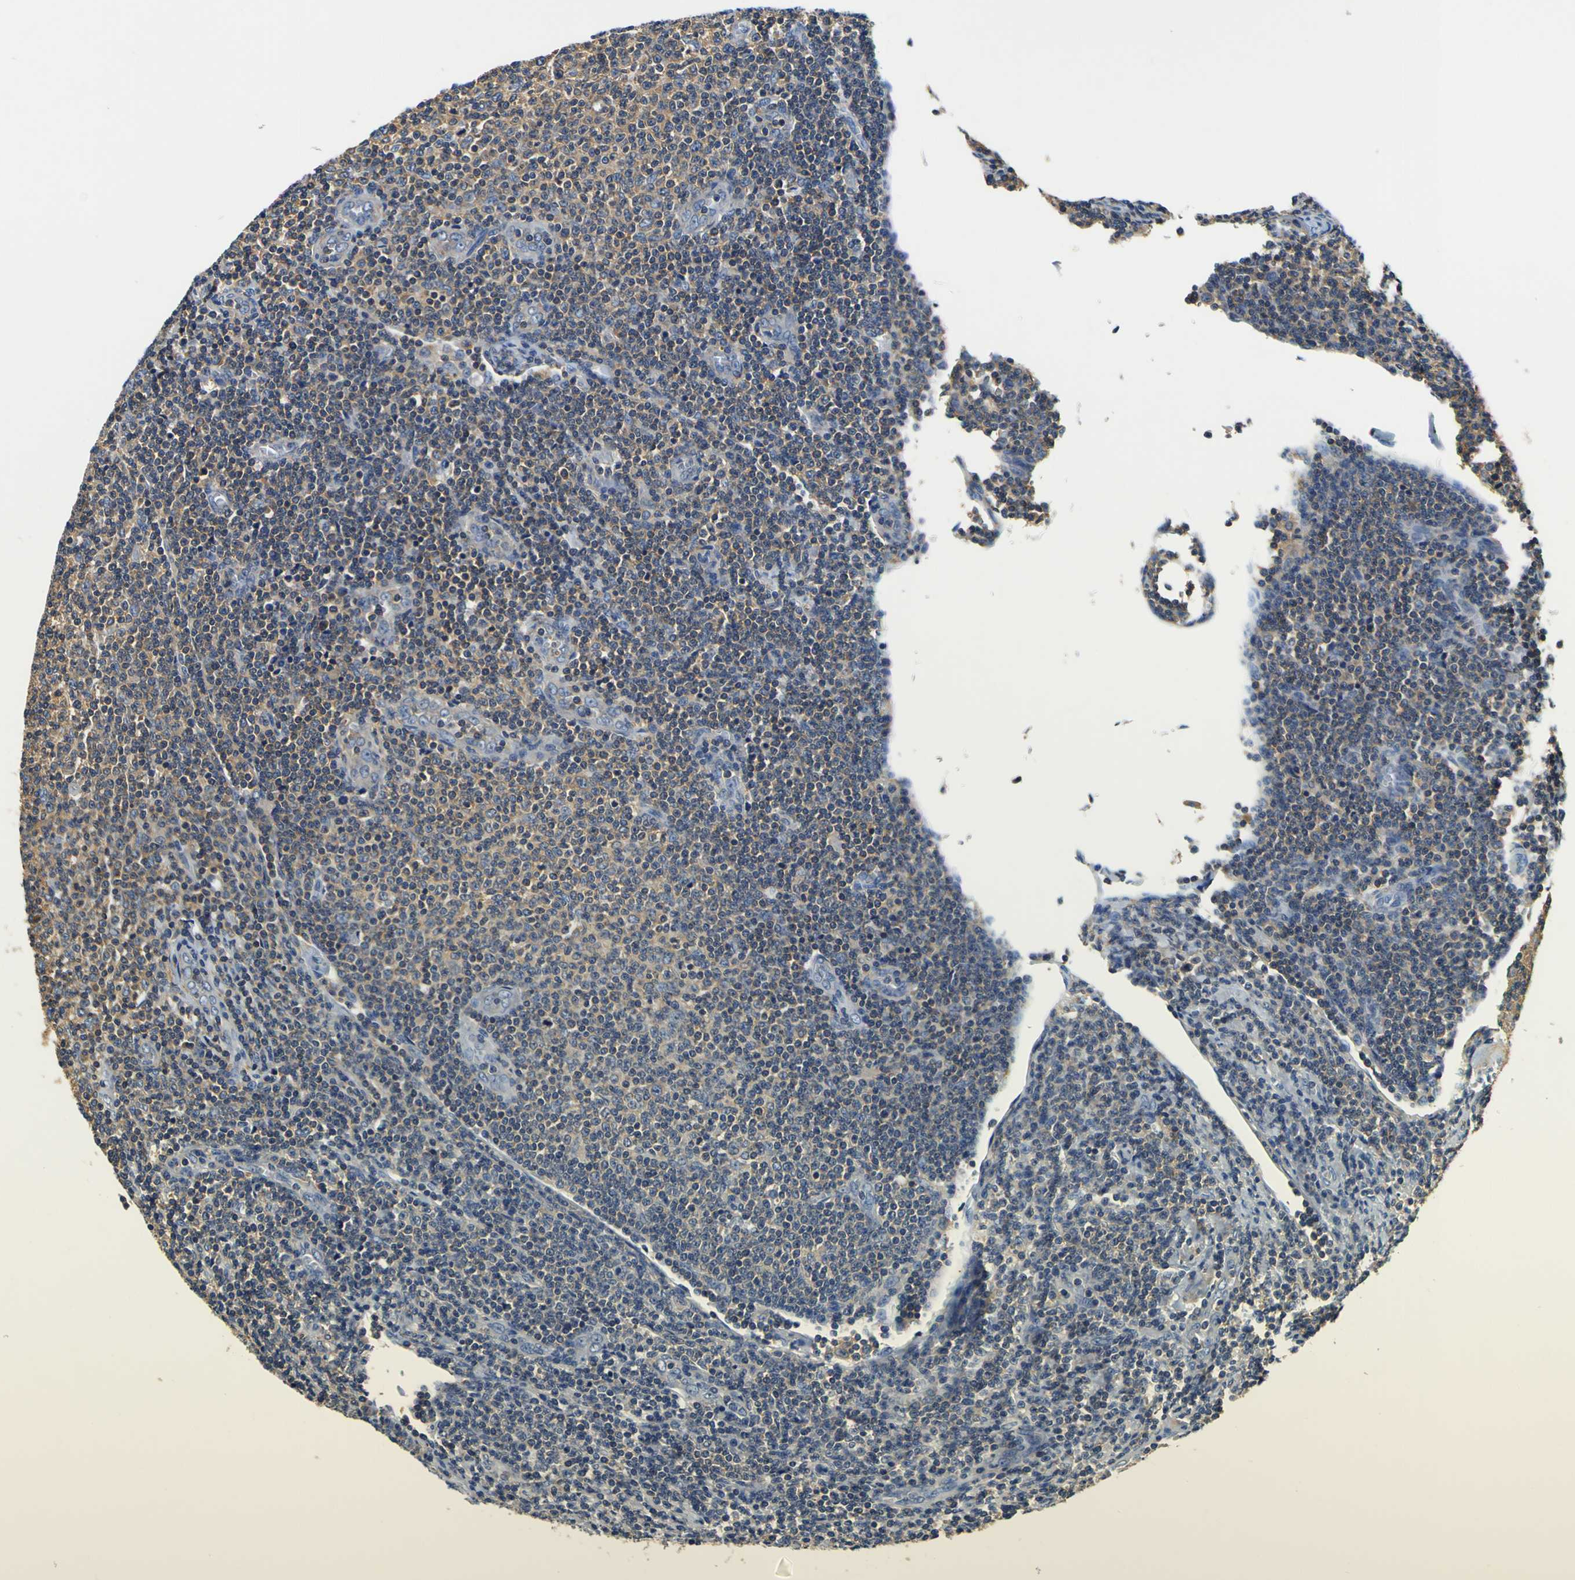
{"staining": {"intensity": "moderate", "quantity": ">75%", "location": "cytoplasmic/membranous"}, "tissue": "lymphoma", "cell_type": "Tumor cells", "image_type": "cancer", "snomed": [{"axis": "morphology", "description": "Malignant lymphoma, non-Hodgkin's type, Low grade"}, {"axis": "topography", "description": "Lymph node"}], "caption": "This photomicrograph demonstrates immunohistochemistry staining of human lymphoma, with medium moderate cytoplasmic/membranous expression in approximately >75% of tumor cells.", "gene": "CNR2", "patient": {"sex": "male", "age": 66}}